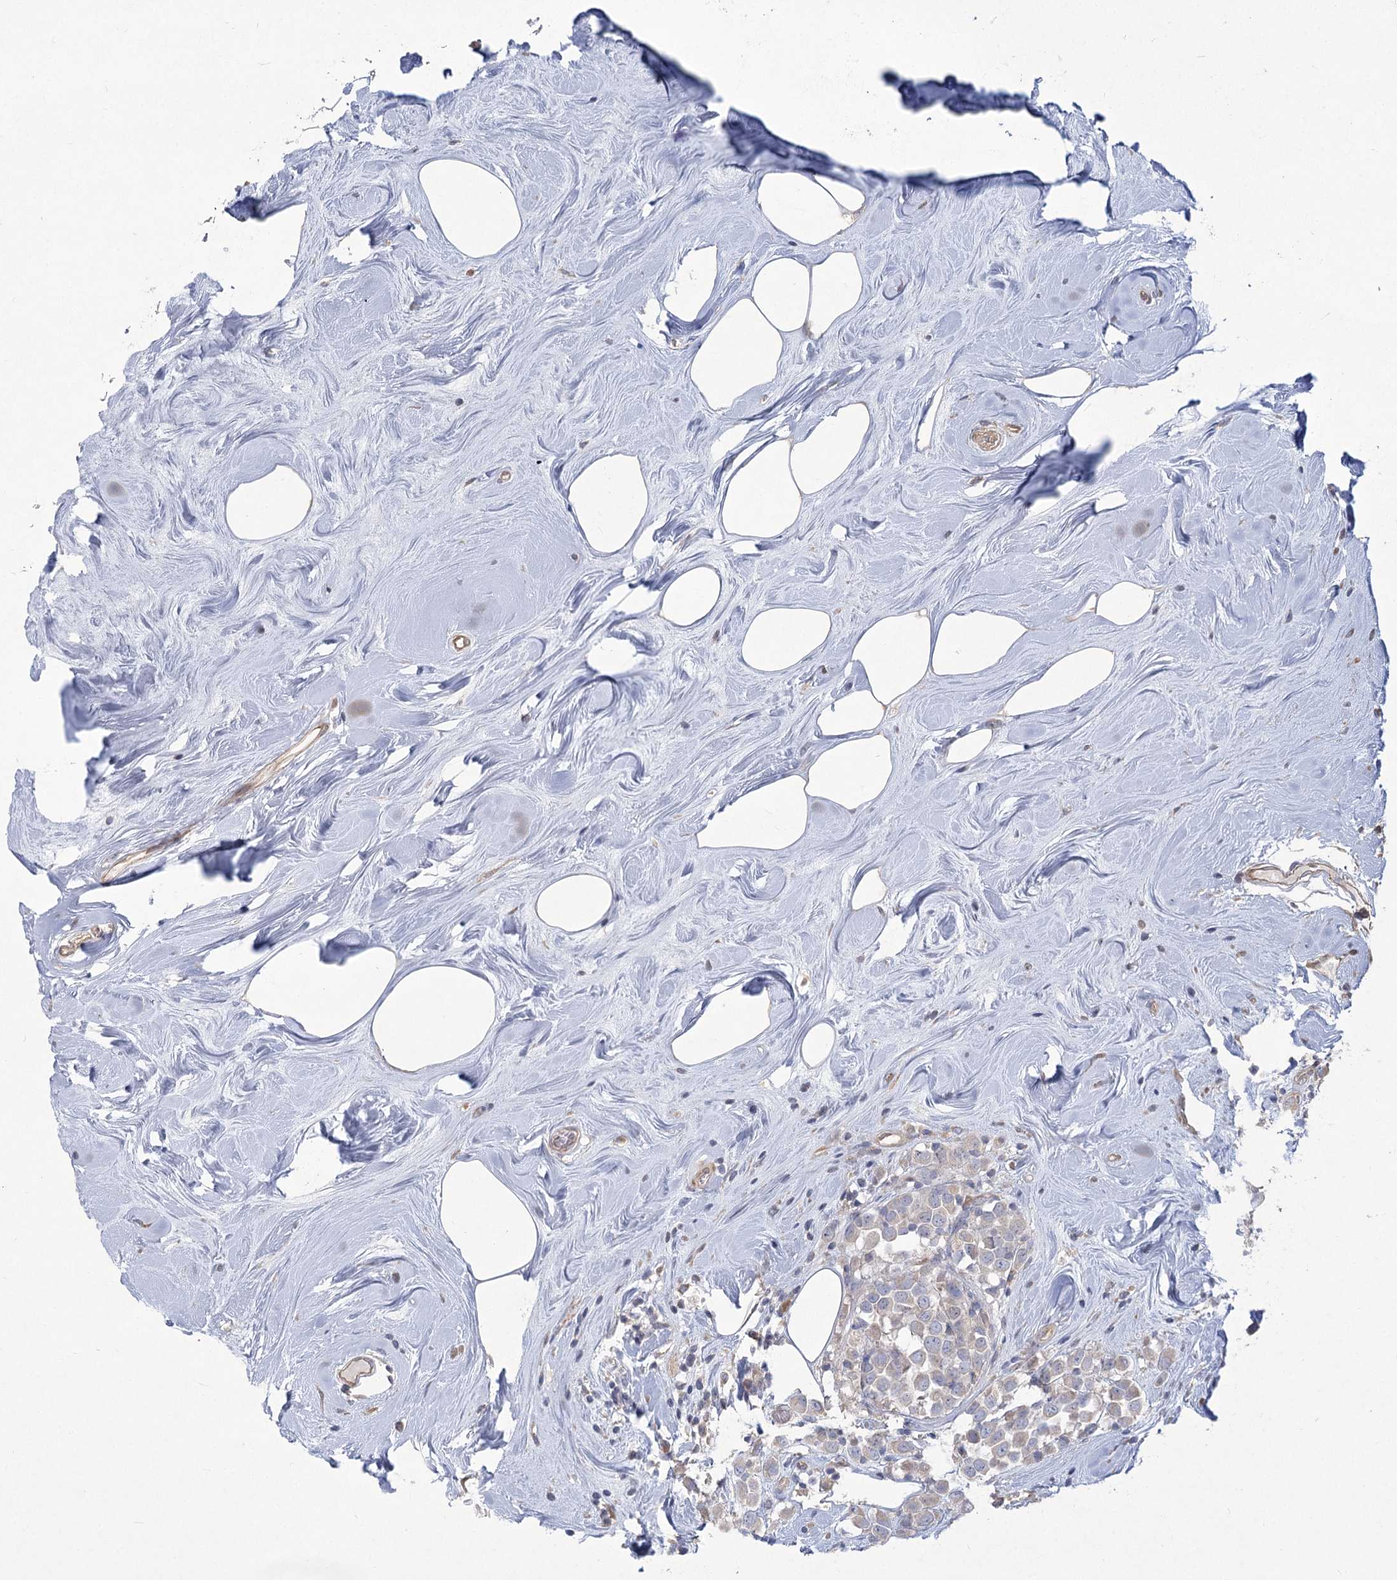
{"staining": {"intensity": "negative", "quantity": "none", "location": "none"}, "tissue": "breast cancer", "cell_type": "Tumor cells", "image_type": "cancer", "snomed": [{"axis": "morphology", "description": "Duct carcinoma"}, {"axis": "topography", "description": "Breast"}], "caption": "Image shows no protein staining in tumor cells of breast cancer (intraductal carcinoma) tissue. Brightfield microscopy of IHC stained with DAB (3,3'-diaminobenzidine) (brown) and hematoxylin (blue), captured at high magnification.", "gene": "CAMTA1", "patient": {"sex": "female", "age": 61}}